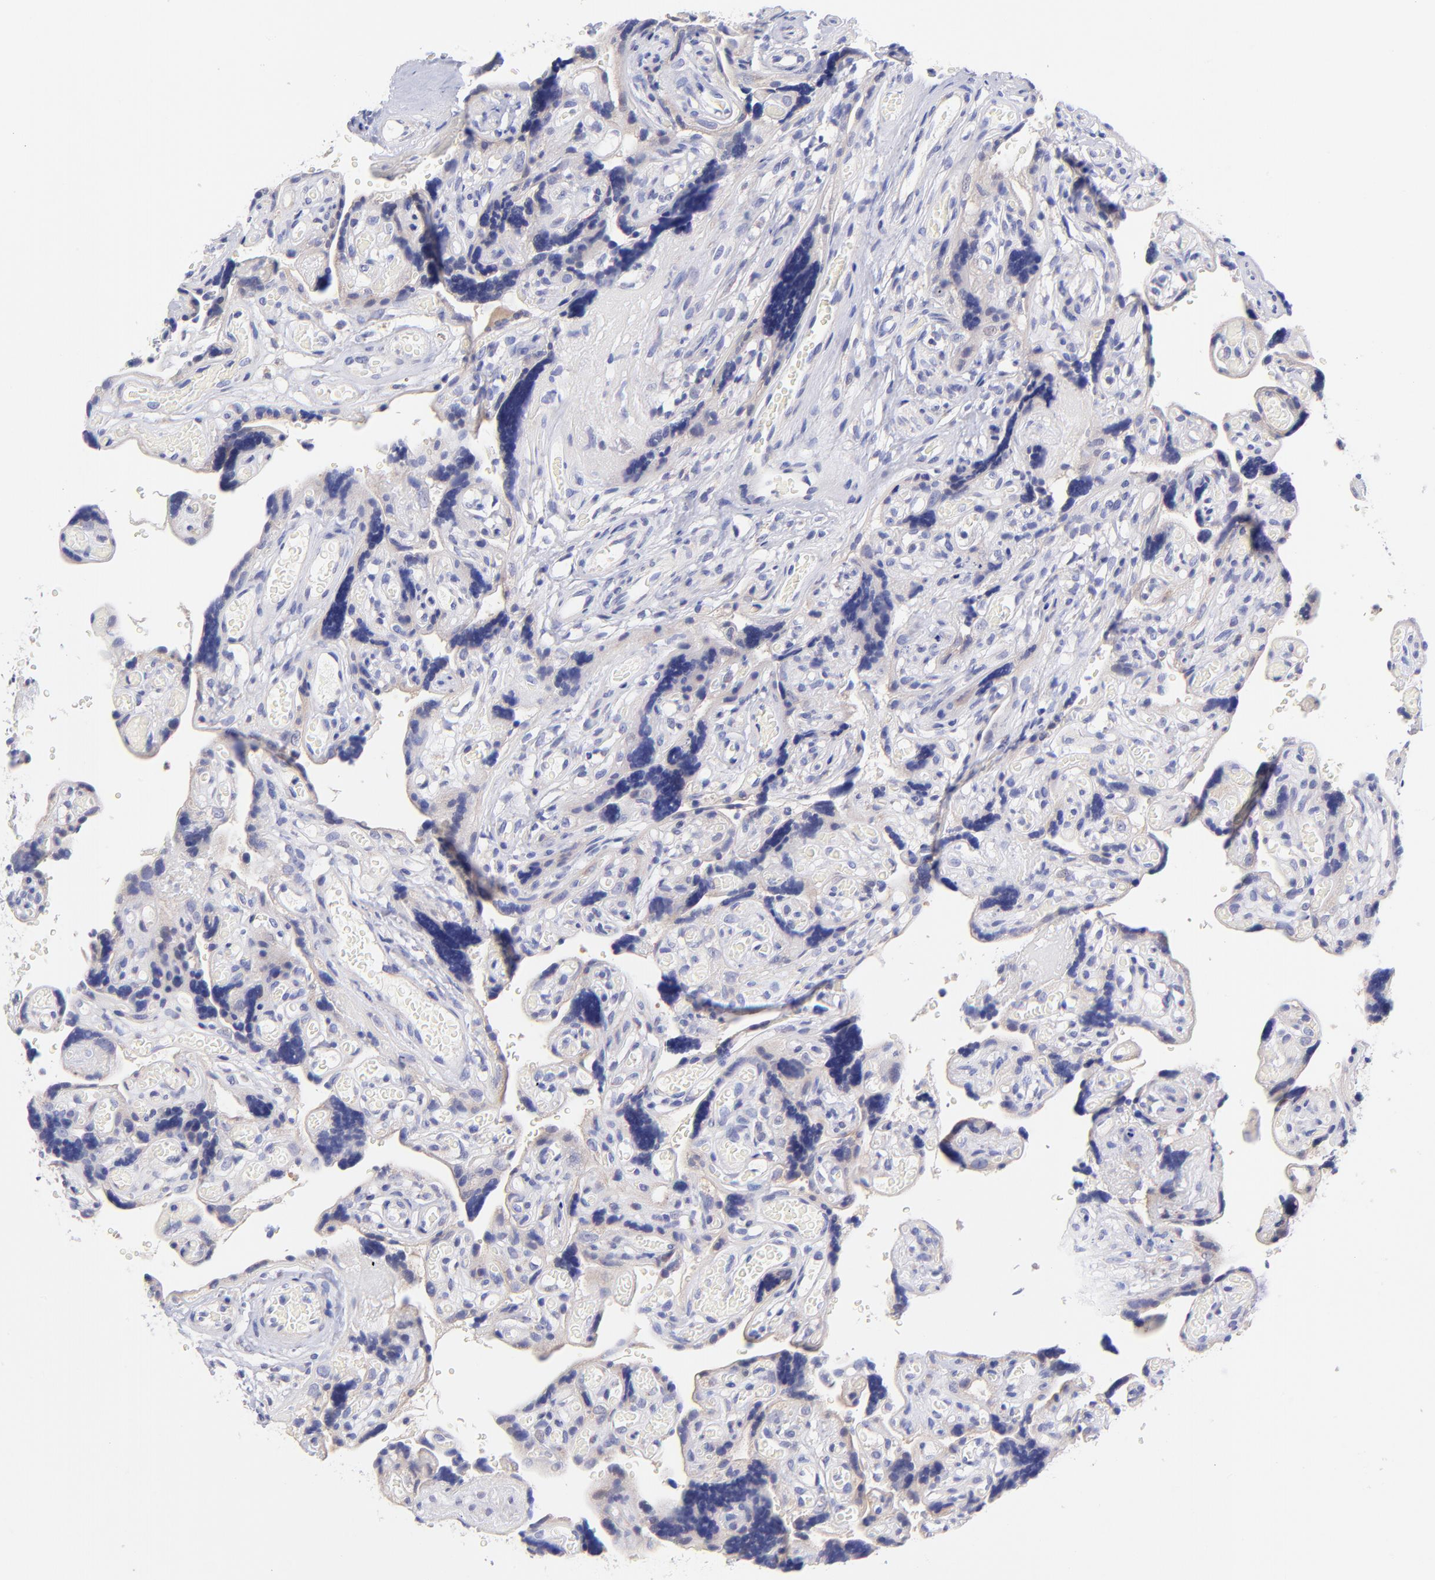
{"staining": {"intensity": "weak", "quantity": ">75%", "location": "cytoplasmic/membranous"}, "tissue": "placenta", "cell_type": "Decidual cells", "image_type": "normal", "snomed": [{"axis": "morphology", "description": "Normal tissue, NOS"}, {"axis": "topography", "description": "Placenta"}], "caption": "About >75% of decidual cells in unremarkable placenta show weak cytoplasmic/membranous protein expression as visualized by brown immunohistochemical staining.", "gene": "NDUFB7", "patient": {"sex": "female", "age": 30}}